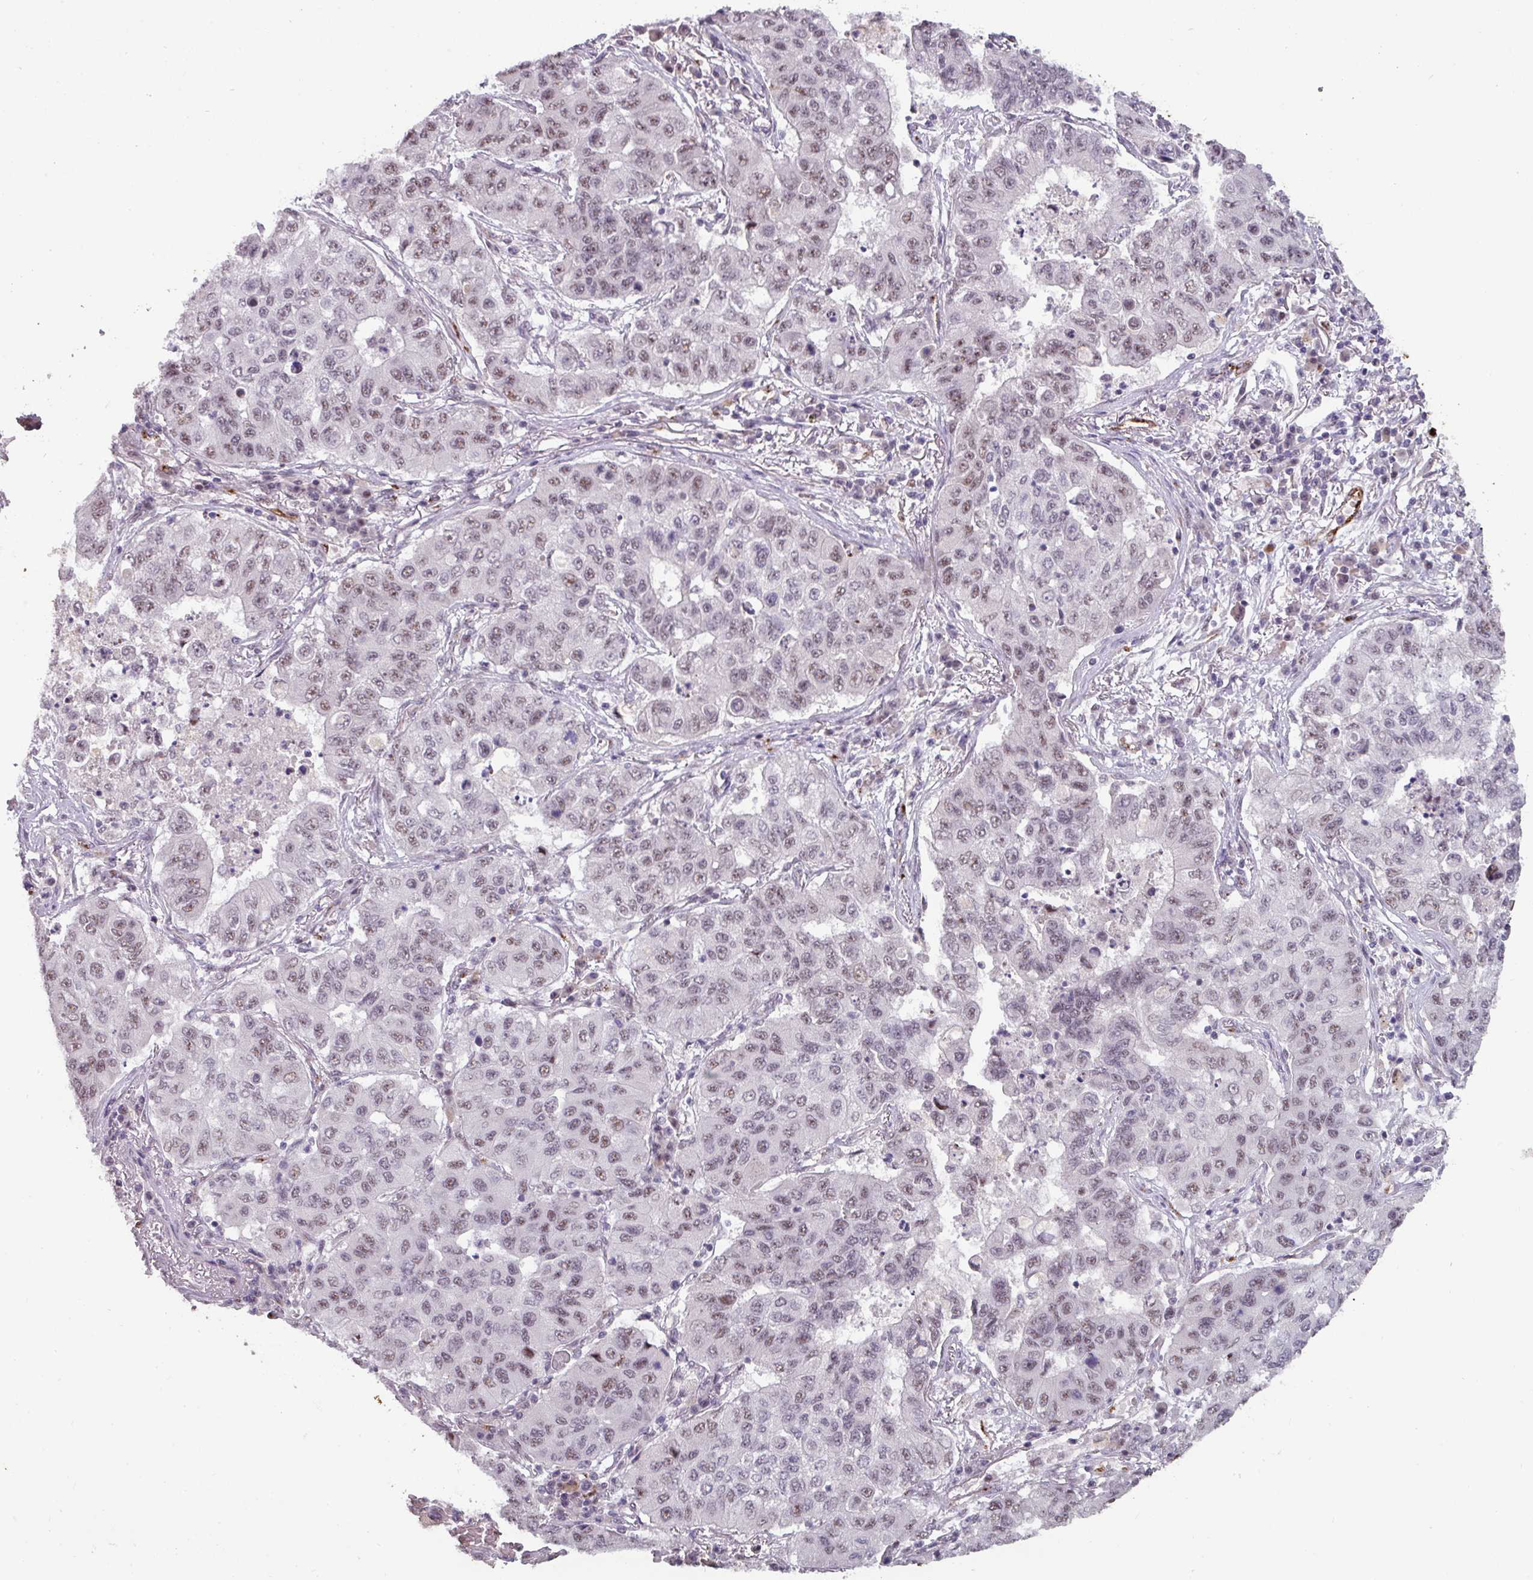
{"staining": {"intensity": "moderate", "quantity": "25%-75%", "location": "nuclear"}, "tissue": "lung cancer", "cell_type": "Tumor cells", "image_type": "cancer", "snomed": [{"axis": "morphology", "description": "Squamous cell carcinoma, NOS"}, {"axis": "topography", "description": "Lung"}], "caption": "Immunohistochemistry (DAB) staining of lung cancer exhibits moderate nuclear protein positivity in approximately 25%-75% of tumor cells. (DAB (3,3'-diaminobenzidine) IHC, brown staining for protein, blue staining for nuclei).", "gene": "SIDT2", "patient": {"sex": "male", "age": 74}}